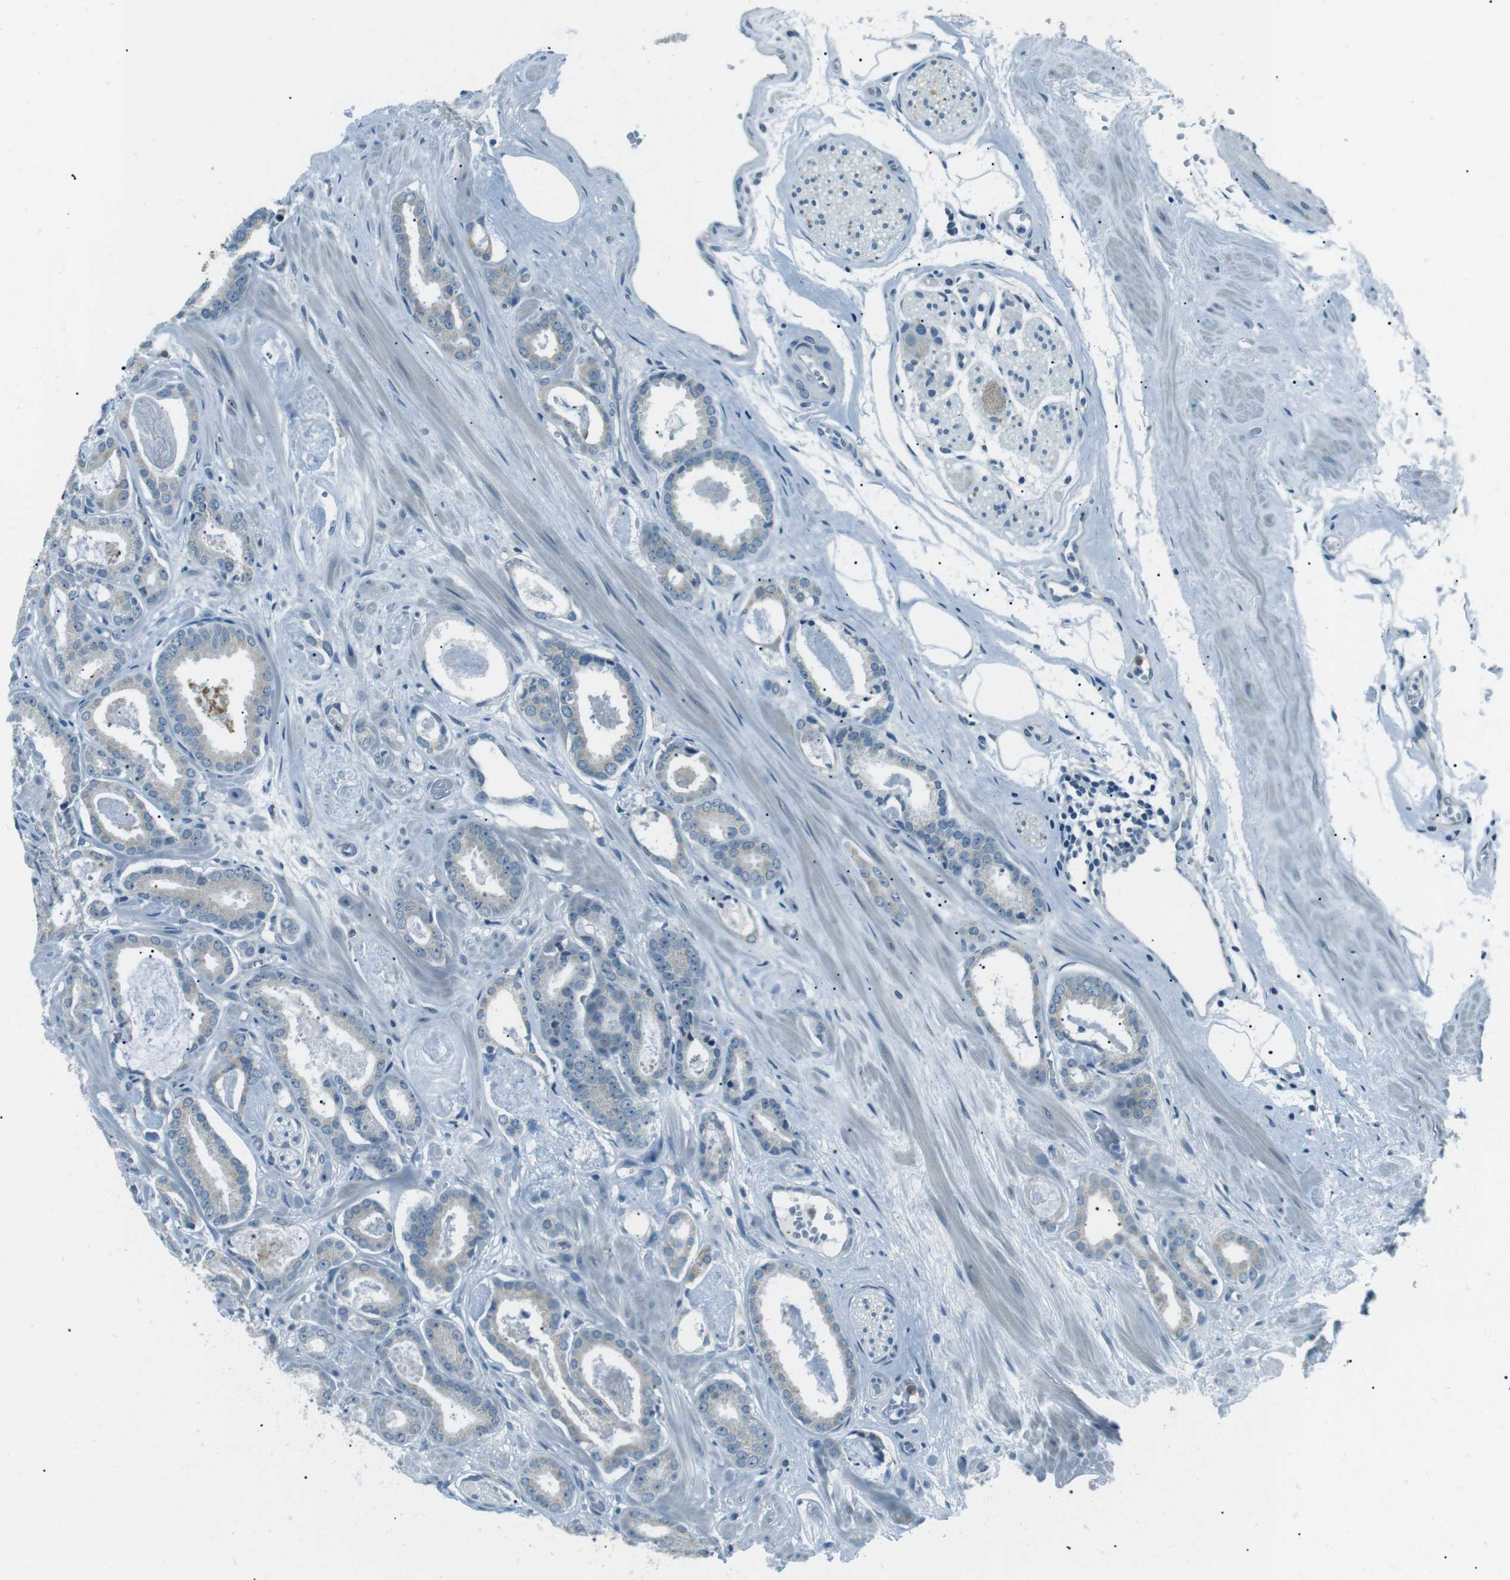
{"staining": {"intensity": "negative", "quantity": "none", "location": "none"}, "tissue": "prostate cancer", "cell_type": "Tumor cells", "image_type": "cancer", "snomed": [{"axis": "morphology", "description": "Adenocarcinoma, Low grade"}, {"axis": "topography", "description": "Prostate"}], "caption": "Protein analysis of prostate cancer demonstrates no significant positivity in tumor cells.", "gene": "SERPINB2", "patient": {"sex": "male", "age": 53}}